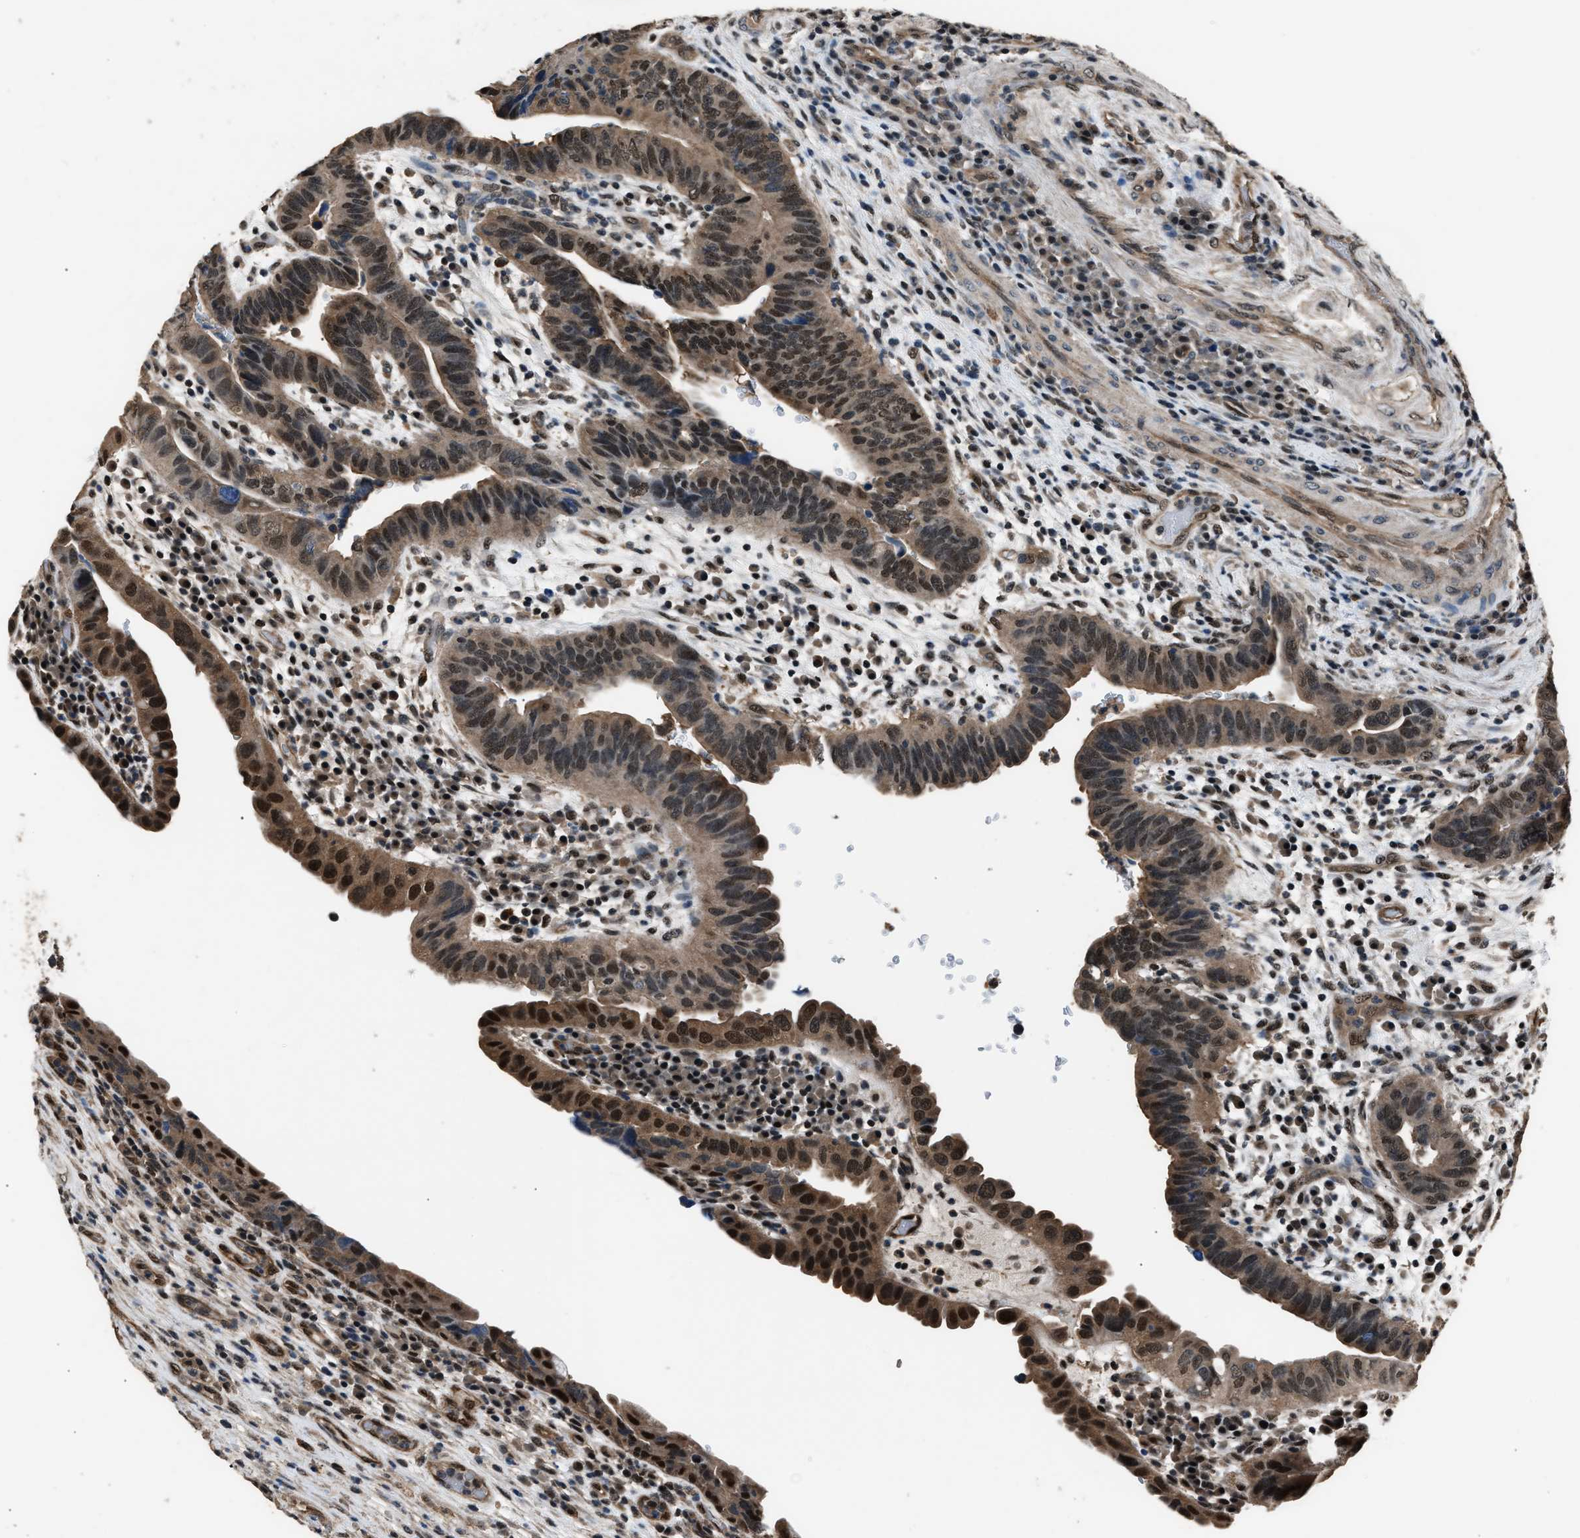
{"staining": {"intensity": "moderate", "quantity": ">75%", "location": "cytoplasmic/membranous,nuclear"}, "tissue": "urothelial cancer", "cell_type": "Tumor cells", "image_type": "cancer", "snomed": [{"axis": "morphology", "description": "Urothelial carcinoma, High grade"}, {"axis": "topography", "description": "Urinary bladder"}], "caption": "Brown immunohistochemical staining in urothelial carcinoma (high-grade) demonstrates moderate cytoplasmic/membranous and nuclear expression in about >75% of tumor cells.", "gene": "DFFA", "patient": {"sex": "female", "age": 82}}